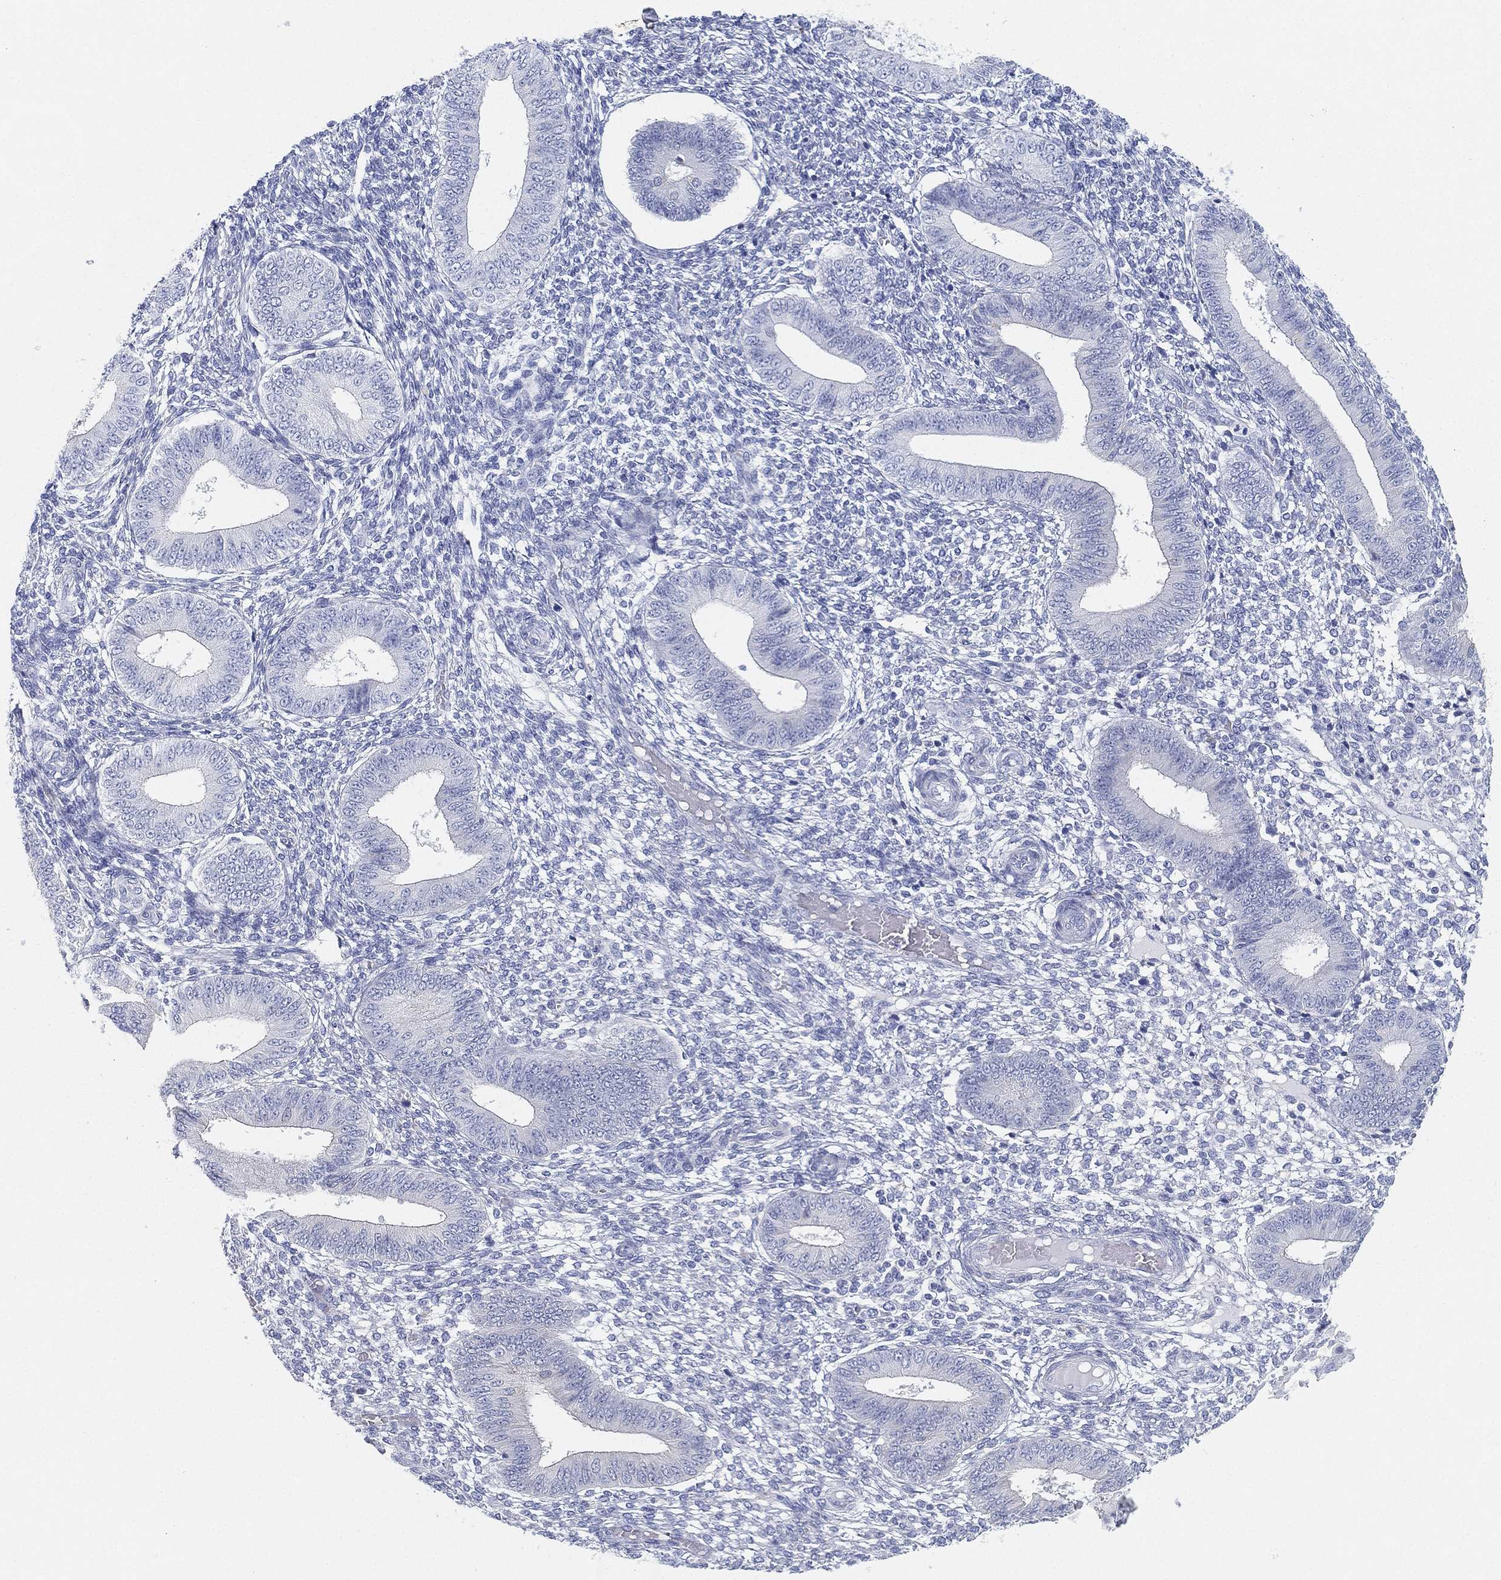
{"staining": {"intensity": "negative", "quantity": "none", "location": "none"}, "tissue": "endometrium", "cell_type": "Cells in endometrial stroma", "image_type": "normal", "snomed": [{"axis": "morphology", "description": "Normal tissue, NOS"}, {"axis": "topography", "description": "Endometrium"}], "caption": "High power microscopy photomicrograph of an immunohistochemistry (IHC) histopathology image of normal endometrium, revealing no significant expression in cells in endometrial stroma. (IHC, brightfield microscopy, high magnification).", "gene": "GPR61", "patient": {"sex": "female", "age": 42}}